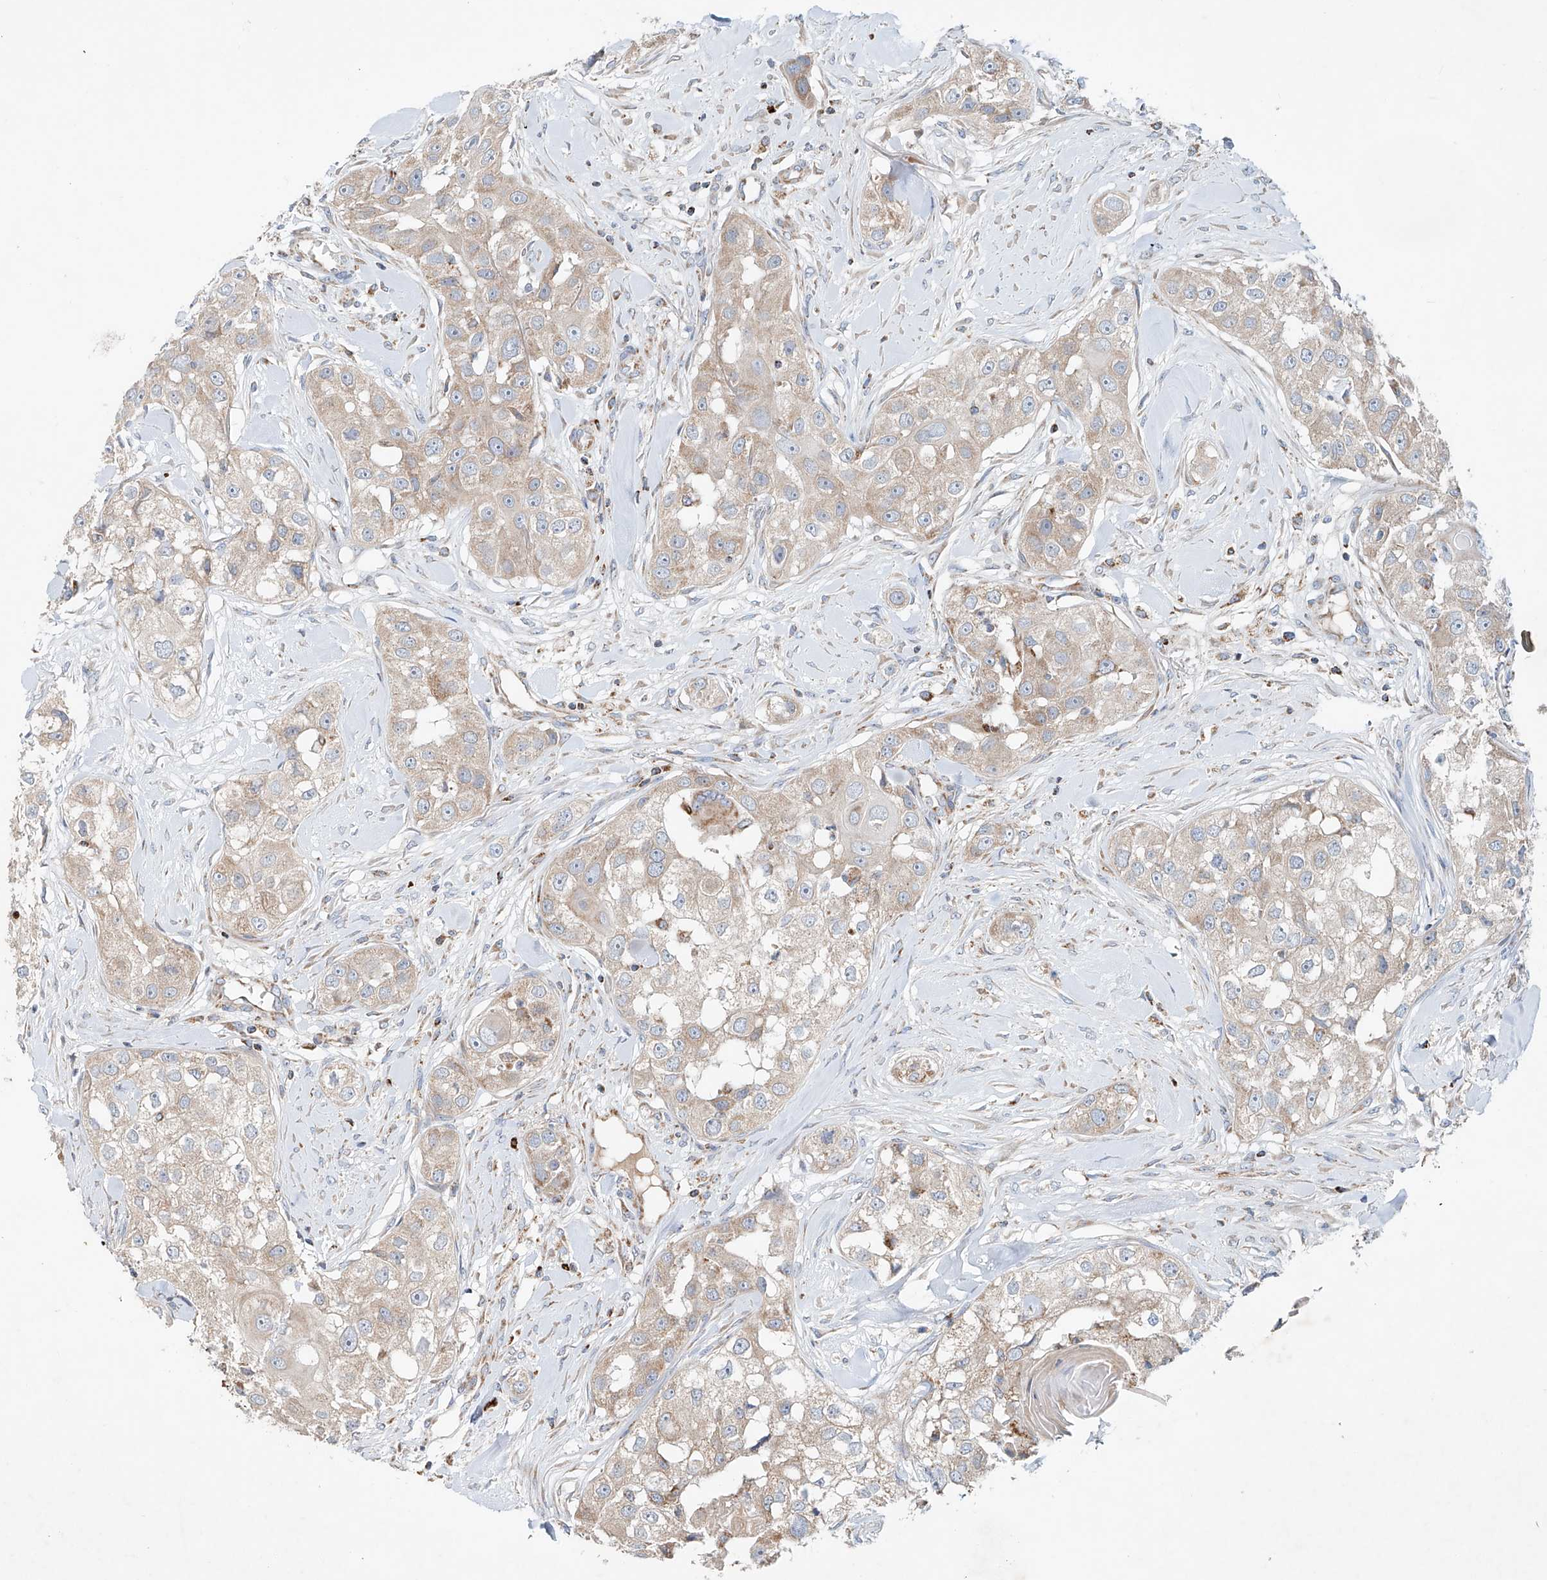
{"staining": {"intensity": "negative", "quantity": "none", "location": "none"}, "tissue": "head and neck cancer", "cell_type": "Tumor cells", "image_type": "cancer", "snomed": [{"axis": "morphology", "description": "Normal tissue, NOS"}, {"axis": "morphology", "description": "Squamous cell carcinoma, NOS"}, {"axis": "topography", "description": "Skeletal muscle"}, {"axis": "topography", "description": "Head-Neck"}], "caption": "High power microscopy micrograph of an immunohistochemistry micrograph of head and neck cancer, revealing no significant staining in tumor cells.", "gene": "CARD10", "patient": {"sex": "male", "age": 51}}